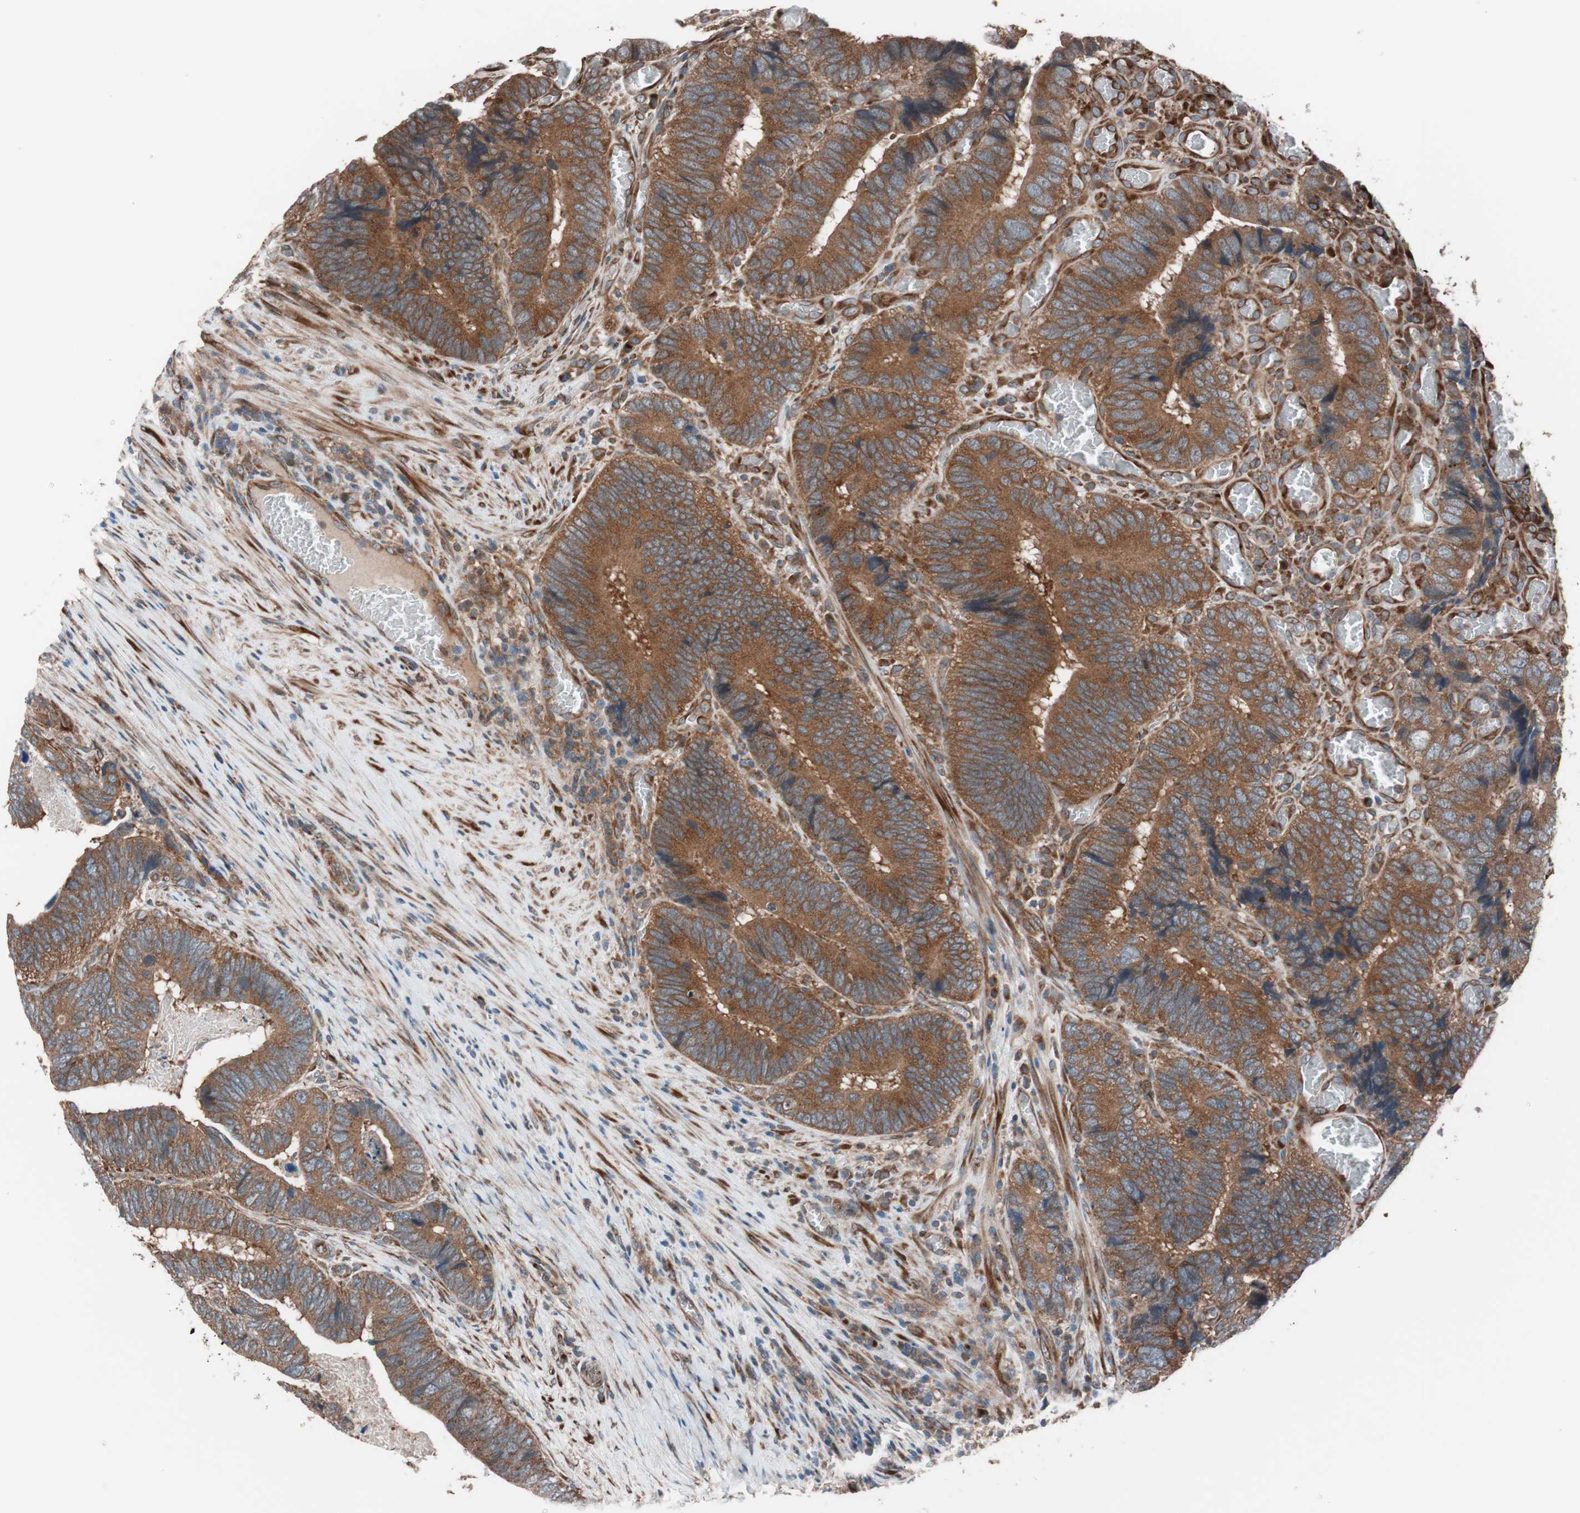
{"staining": {"intensity": "moderate", "quantity": ">75%", "location": "cytoplasmic/membranous"}, "tissue": "colorectal cancer", "cell_type": "Tumor cells", "image_type": "cancer", "snomed": [{"axis": "morphology", "description": "Adenocarcinoma, NOS"}, {"axis": "topography", "description": "Colon"}], "caption": "IHC staining of colorectal cancer (adenocarcinoma), which demonstrates medium levels of moderate cytoplasmic/membranous positivity in approximately >75% of tumor cells indicating moderate cytoplasmic/membranous protein staining. The staining was performed using DAB (brown) for protein detection and nuclei were counterstained in hematoxylin (blue).", "gene": "SEC31A", "patient": {"sex": "male", "age": 72}}